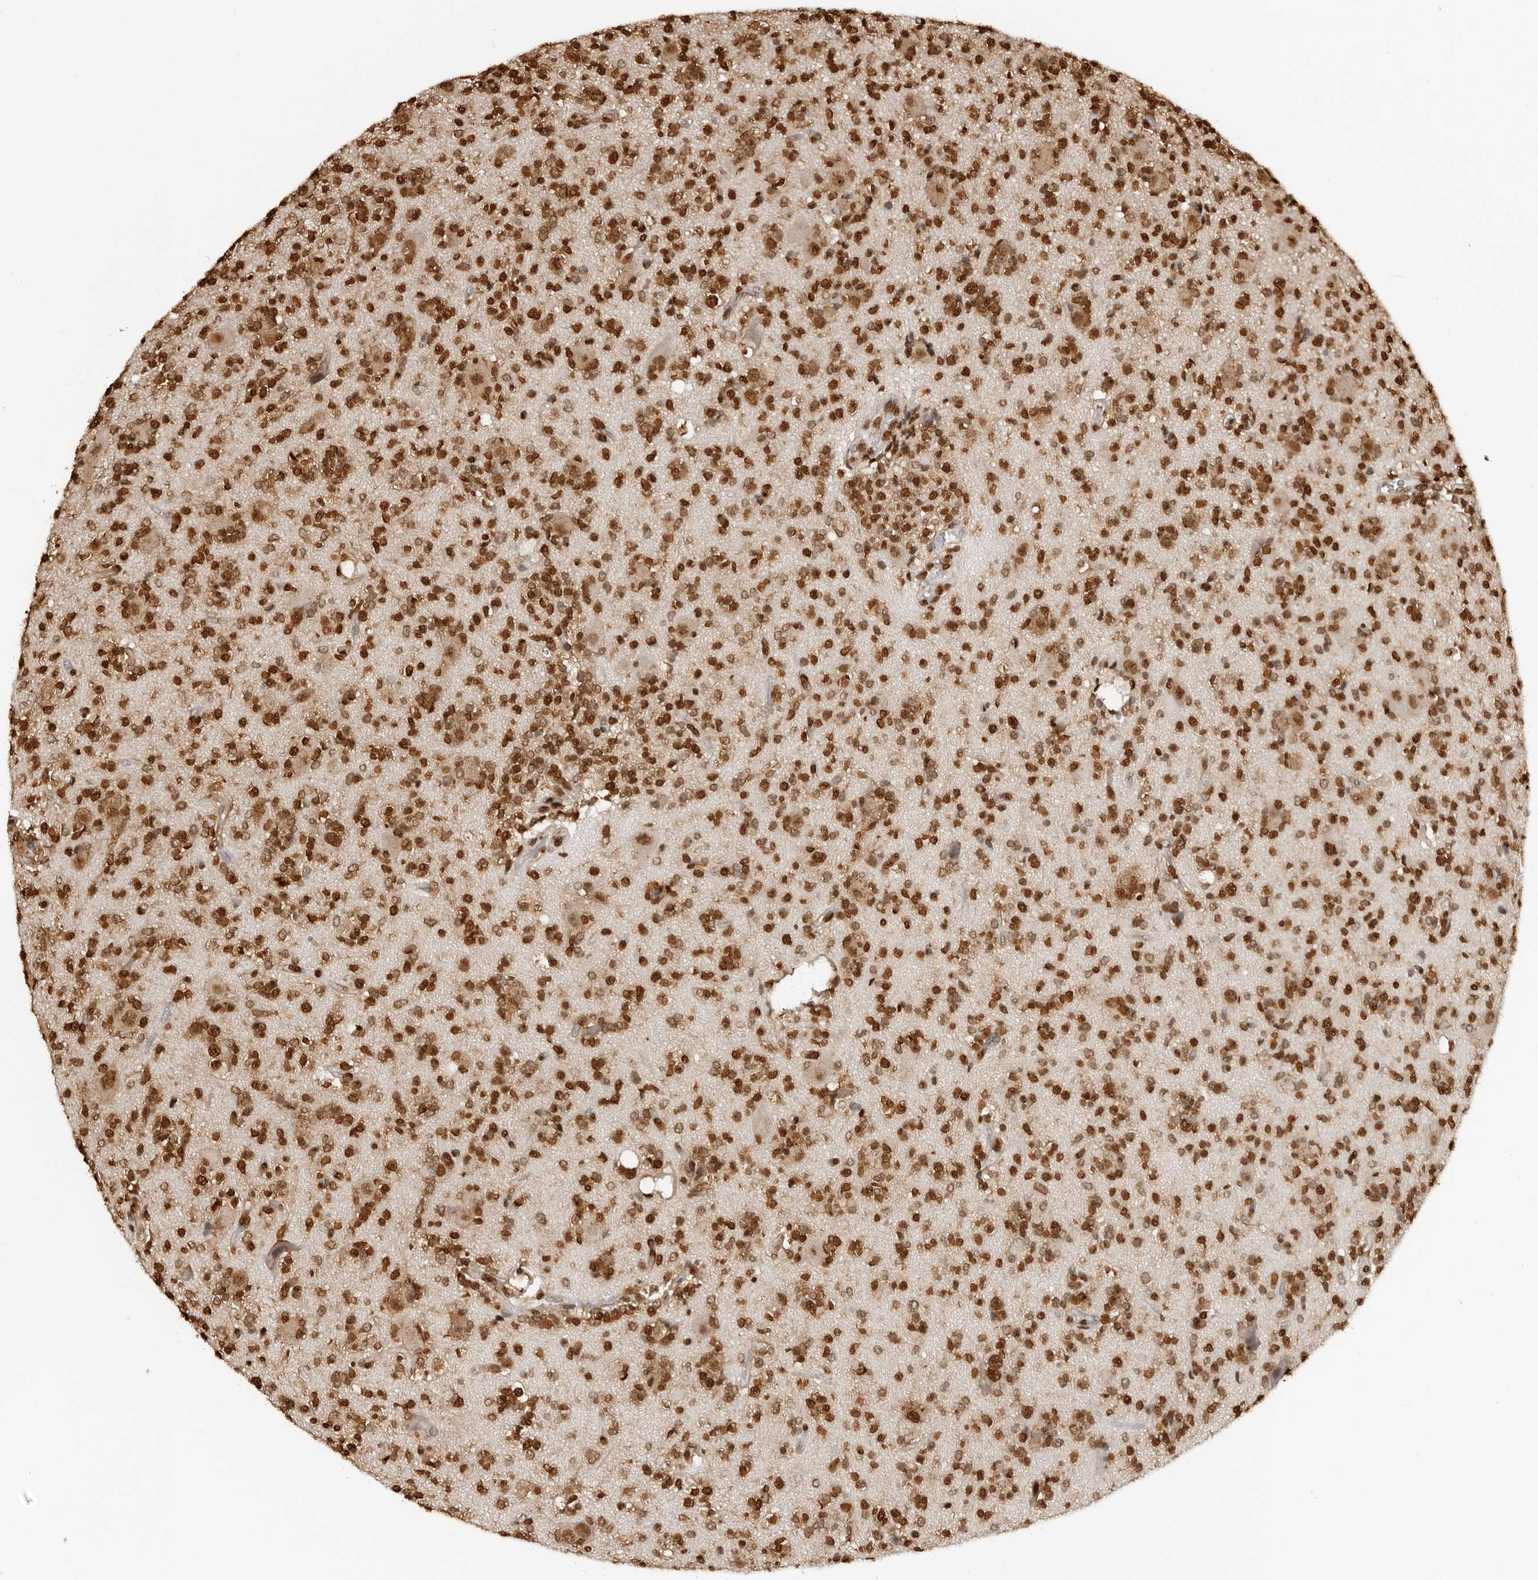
{"staining": {"intensity": "strong", "quantity": ">75%", "location": "nuclear"}, "tissue": "glioma", "cell_type": "Tumor cells", "image_type": "cancer", "snomed": [{"axis": "morphology", "description": "Glioma, malignant, High grade"}, {"axis": "topography", "description": "Brain"}], "caption": "Glioma was stained to show a protein in brown. There is high levels of strong nuclear expression in about >75% of tumor cells.", "gene": "ZFP91", "patient": {"sex": "male", "age": 34}}